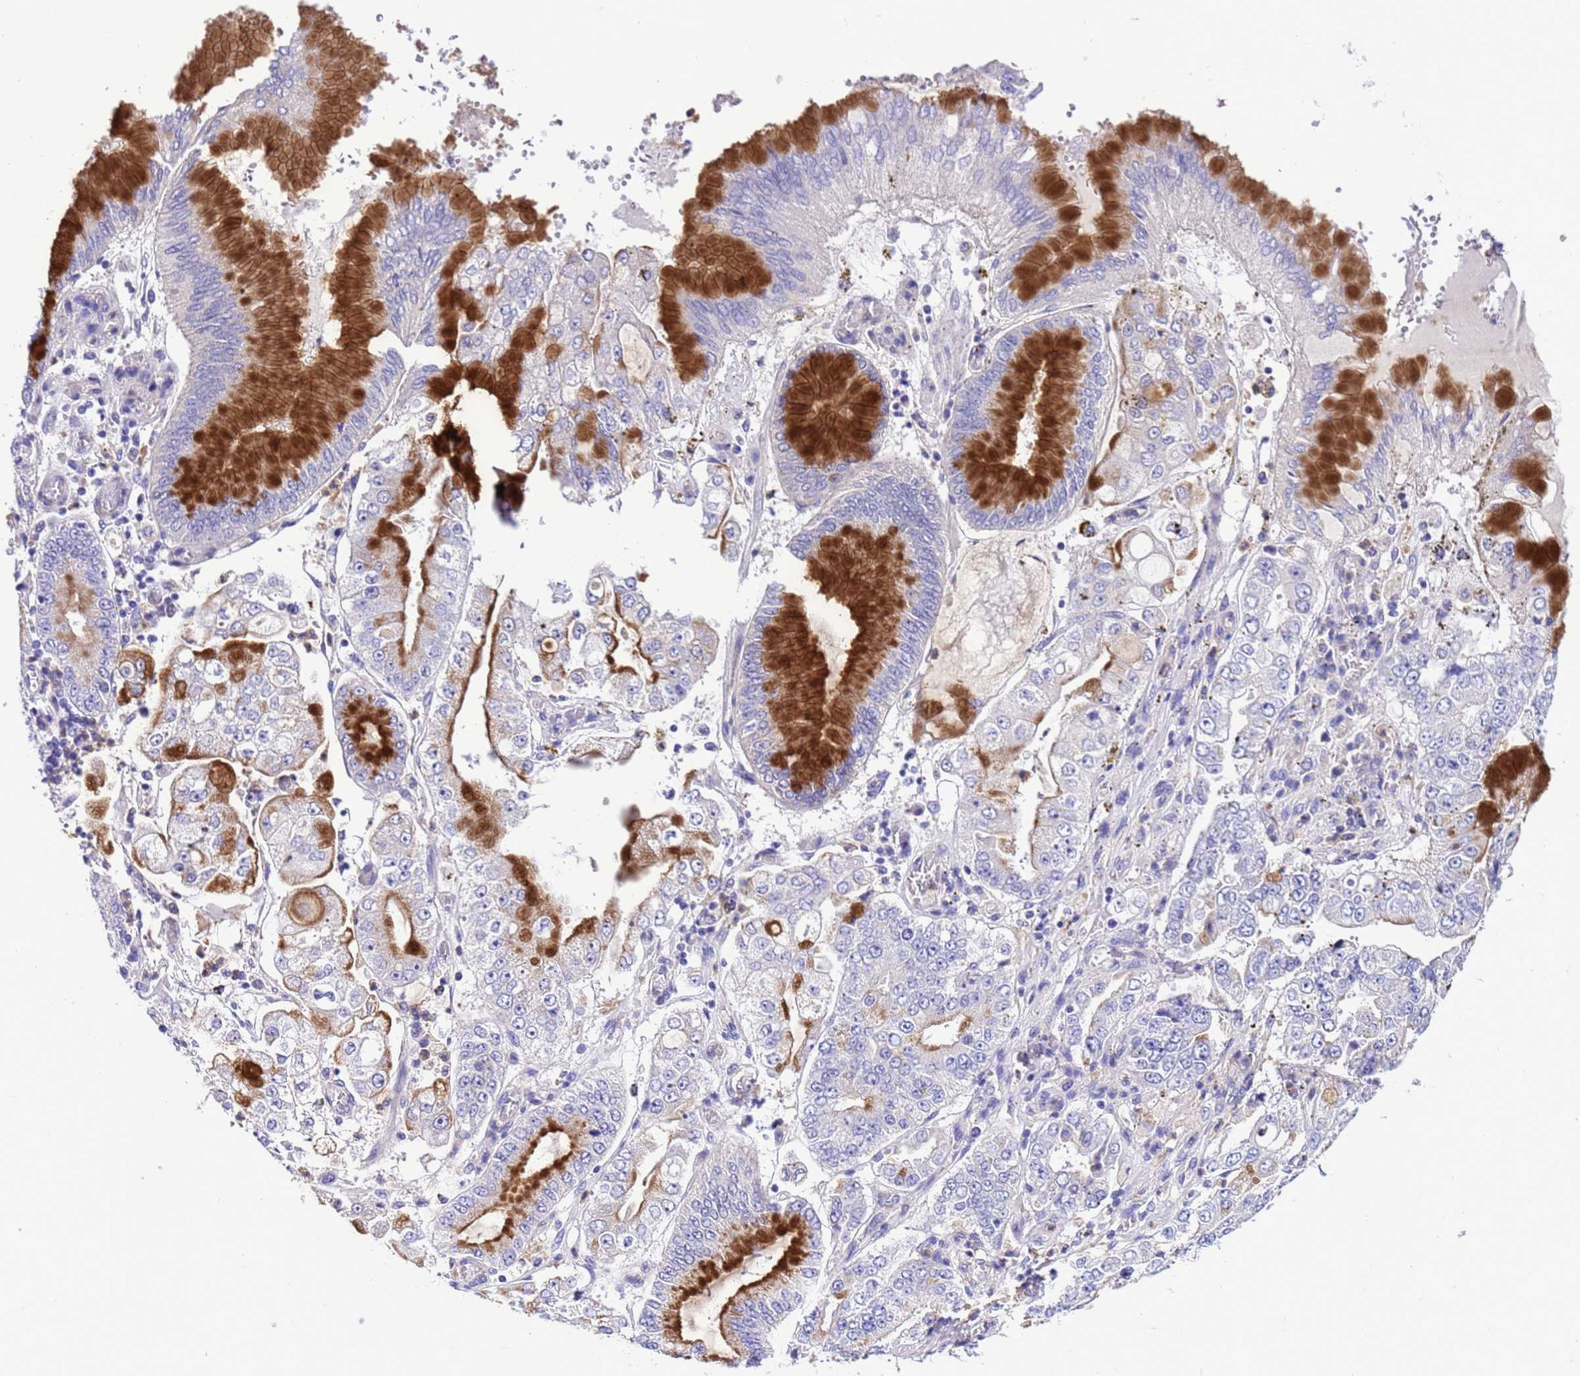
{"staining": {"intensity": "strong", "quantity": "<25%", "location": "cytoplasmic/membranous"}, "tissue": "stomach cancer", "cell_type": "Tumor cells", "image_type": "cancer", "snomed": [{"axis": "morphology", "description": "Adenocarcinoma, NOS"}, {"axis": "topography", "description": "Stomach"}], "caption": "A medium amount of strong cytoplasmic/membranous expression is seen in about <25% of tumor cells in stomach cancer (adenocarcinoma) tissue.", "gene": "KICS2", "patient": {"sex": "male", "age": 76}}